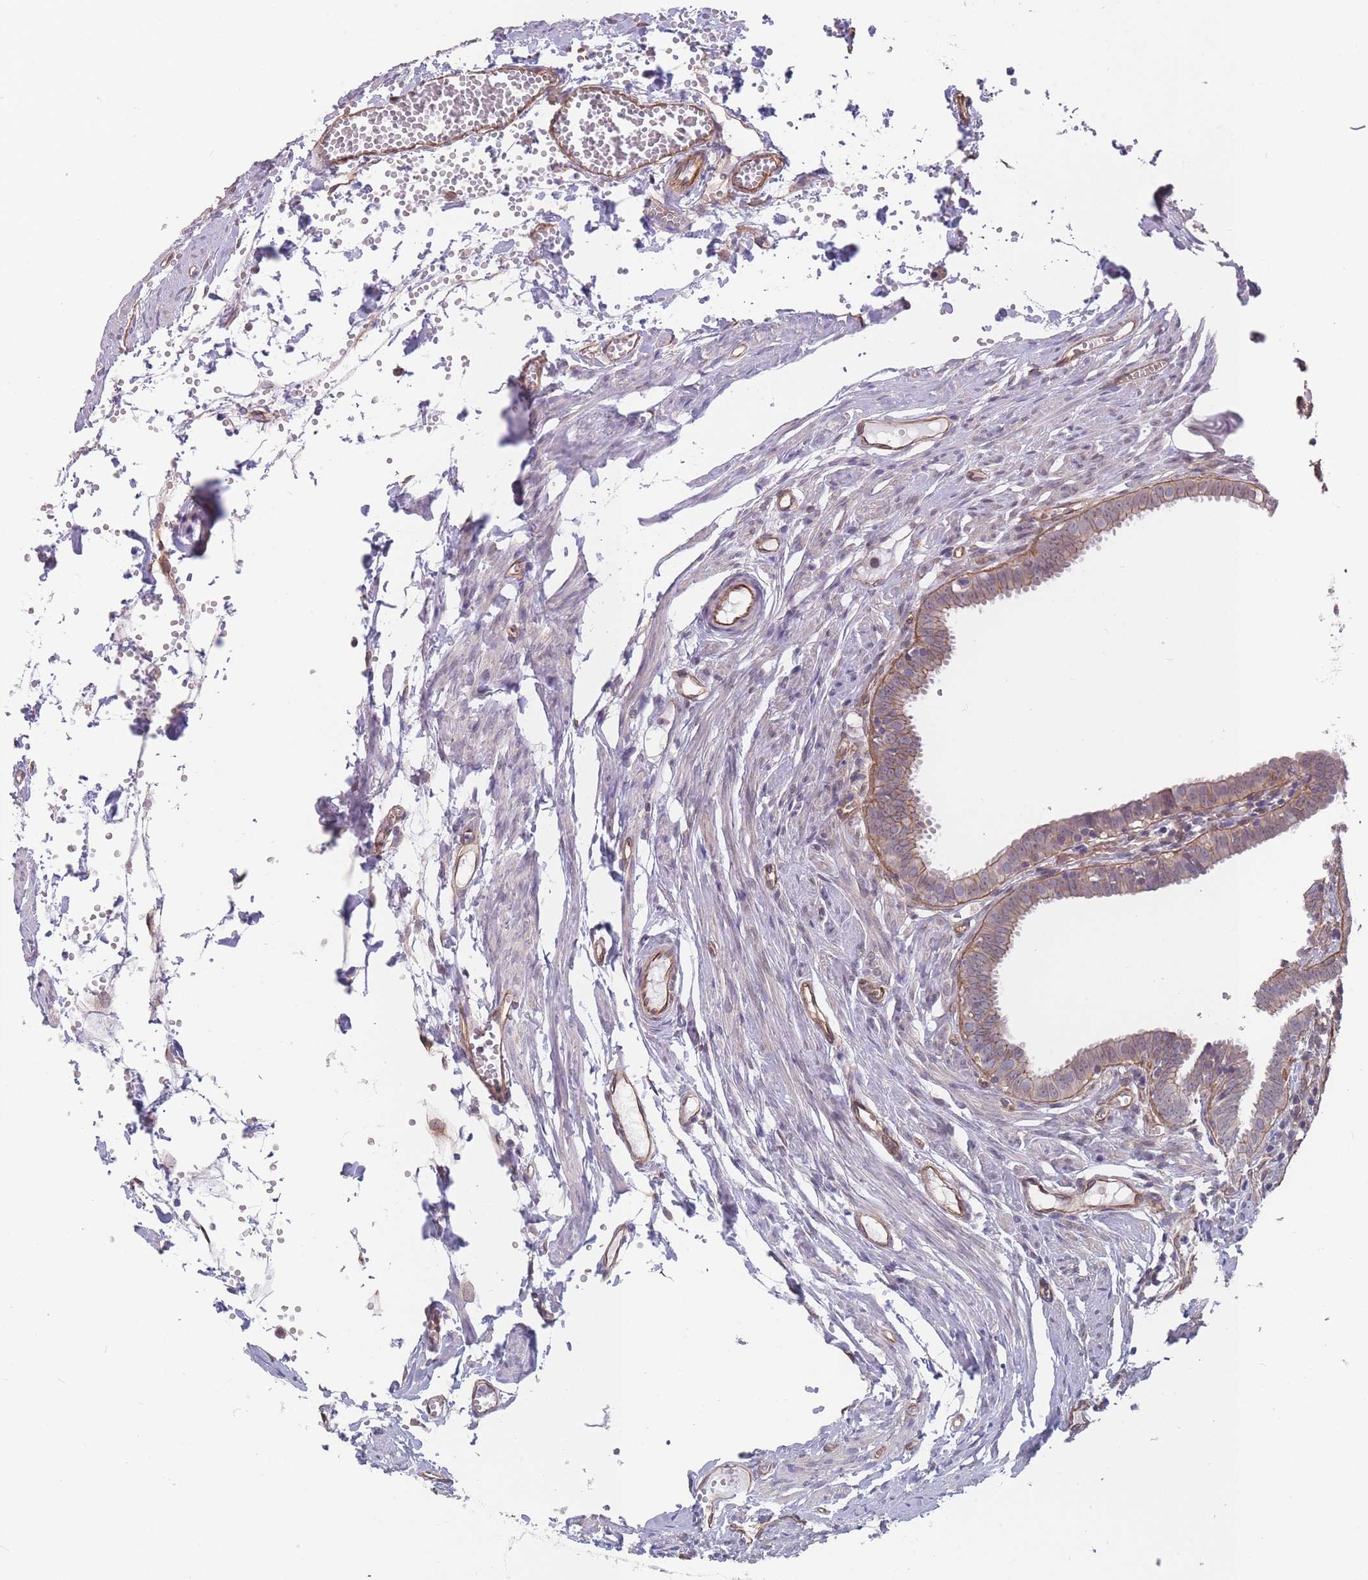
{"staining": {"intensity": "weak", "quantity": "25%-75%", "location": "cytoplasmic/membranous"}, "tissue": "fallopian tube", "cell_type": "Glandular cells", "image_type": "normal", "snomed": [{"axis": "morphology", "description": "Normal tissue, NOS"}, {"axis": "morphology", "description": "Carcinoma, NOS"}, {"axis": "topography", "description": "Fallopian tube"}, {"axis": "topography", "description": "Ovary"}], "caption": "Protein positivity by immunohistochemistry (IHC) reveals weak cytoplasmic/membranous expression in approximately 25%-75% of glandular cells in benign fallopian tube. Nuclei are stained in blue.", "gene": "SLC1A6", "patient": {"sex": "female", "age": 59}}